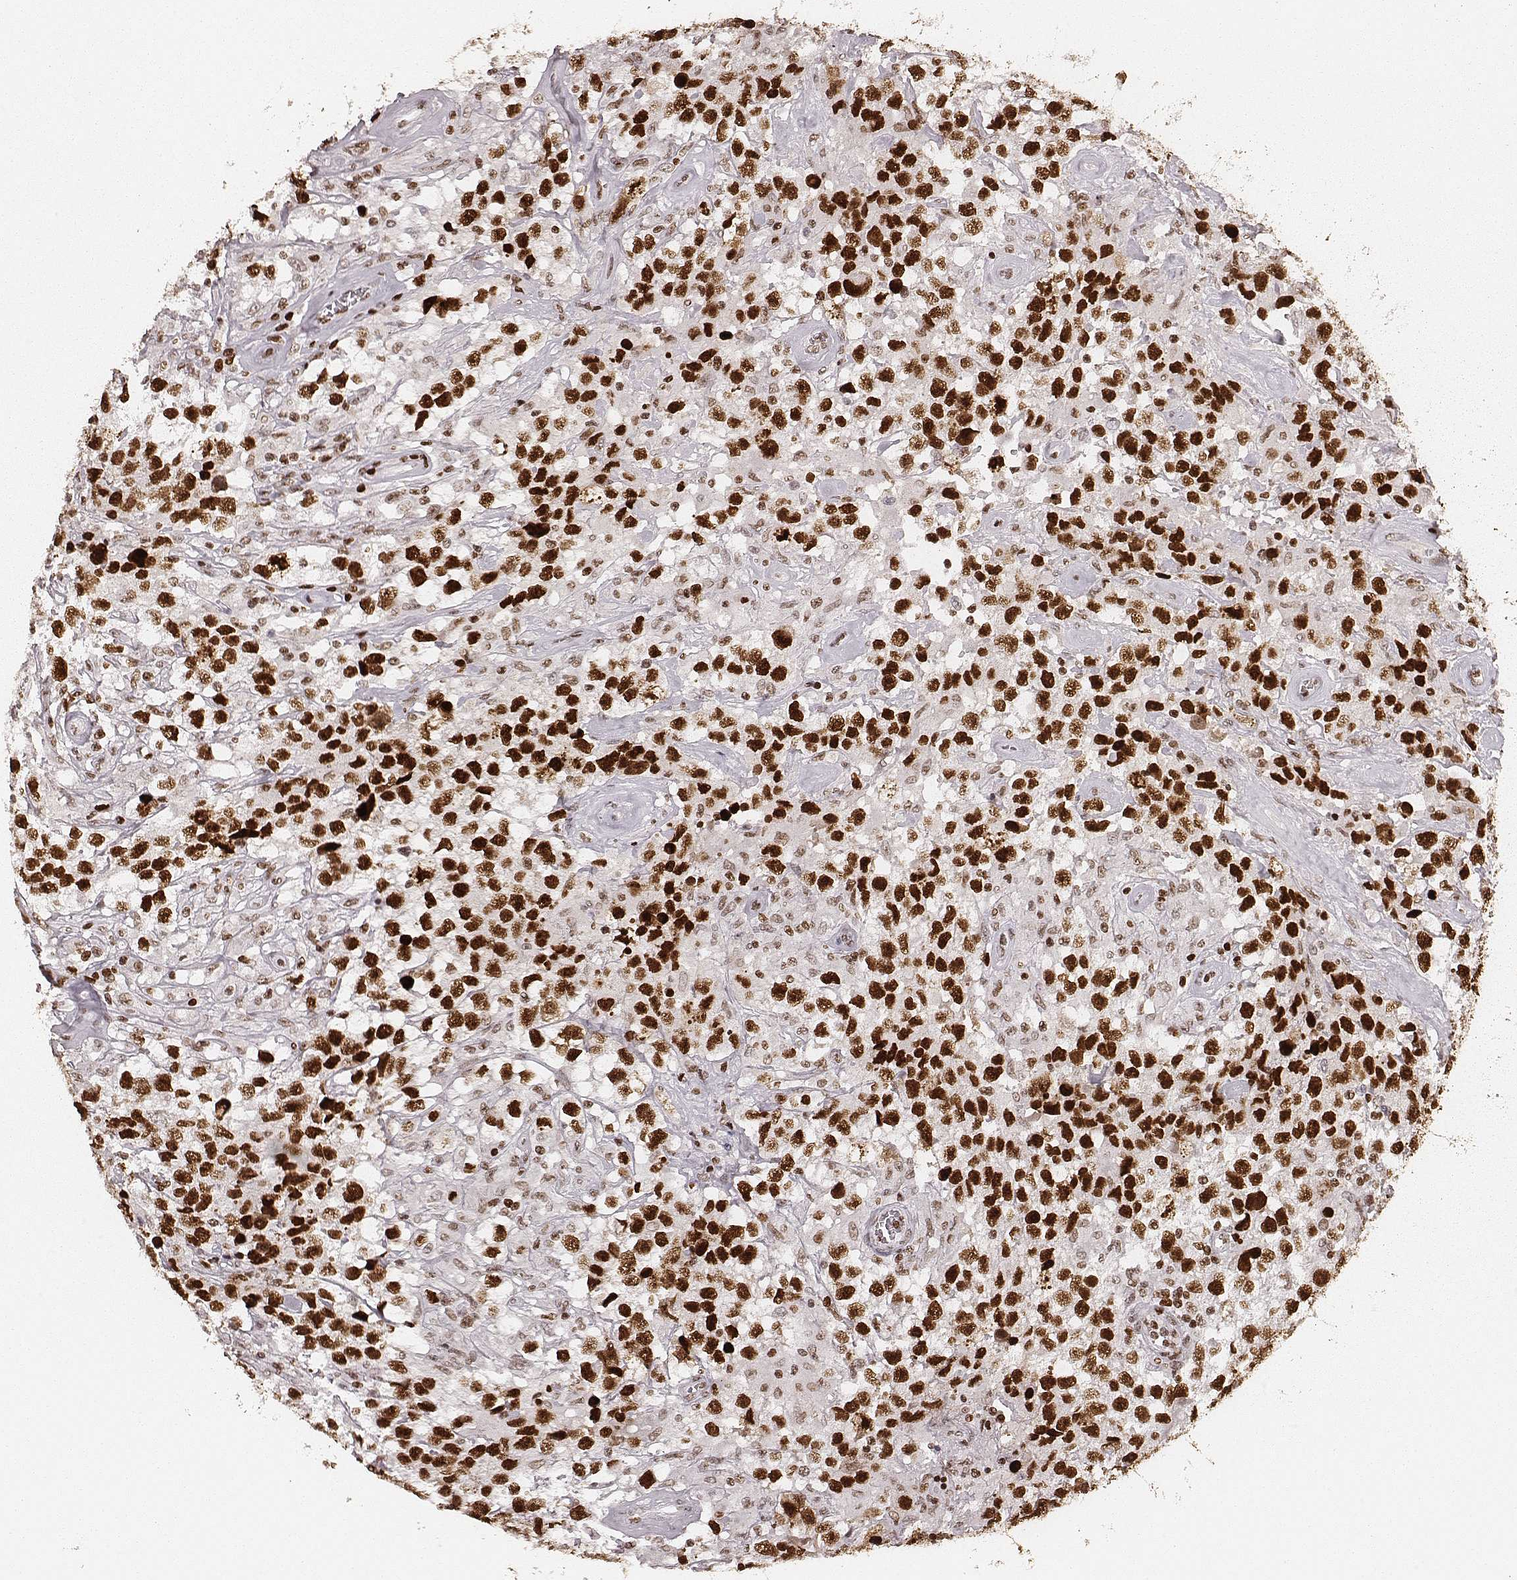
{"staining": {"intensity": "strong", "quantity": ">75%", "location": "nuclear"}, "tissue": "testis cancer", "cell_type": "Tumor cells", "image_type": "cancer", "snomed": [{"axis": "morphology", "description": "Seminoma, NOS"}, {"axis": "topography", "description": "Testis"}], "caption": "A micrograph showing strong nuclear positivity in approximately >75% of tumor cells in testis seminoma, as visualized by brown immunohistochemical staining.", "gene": "PARP1", "patient": {"sex": "male", "age": 43}}